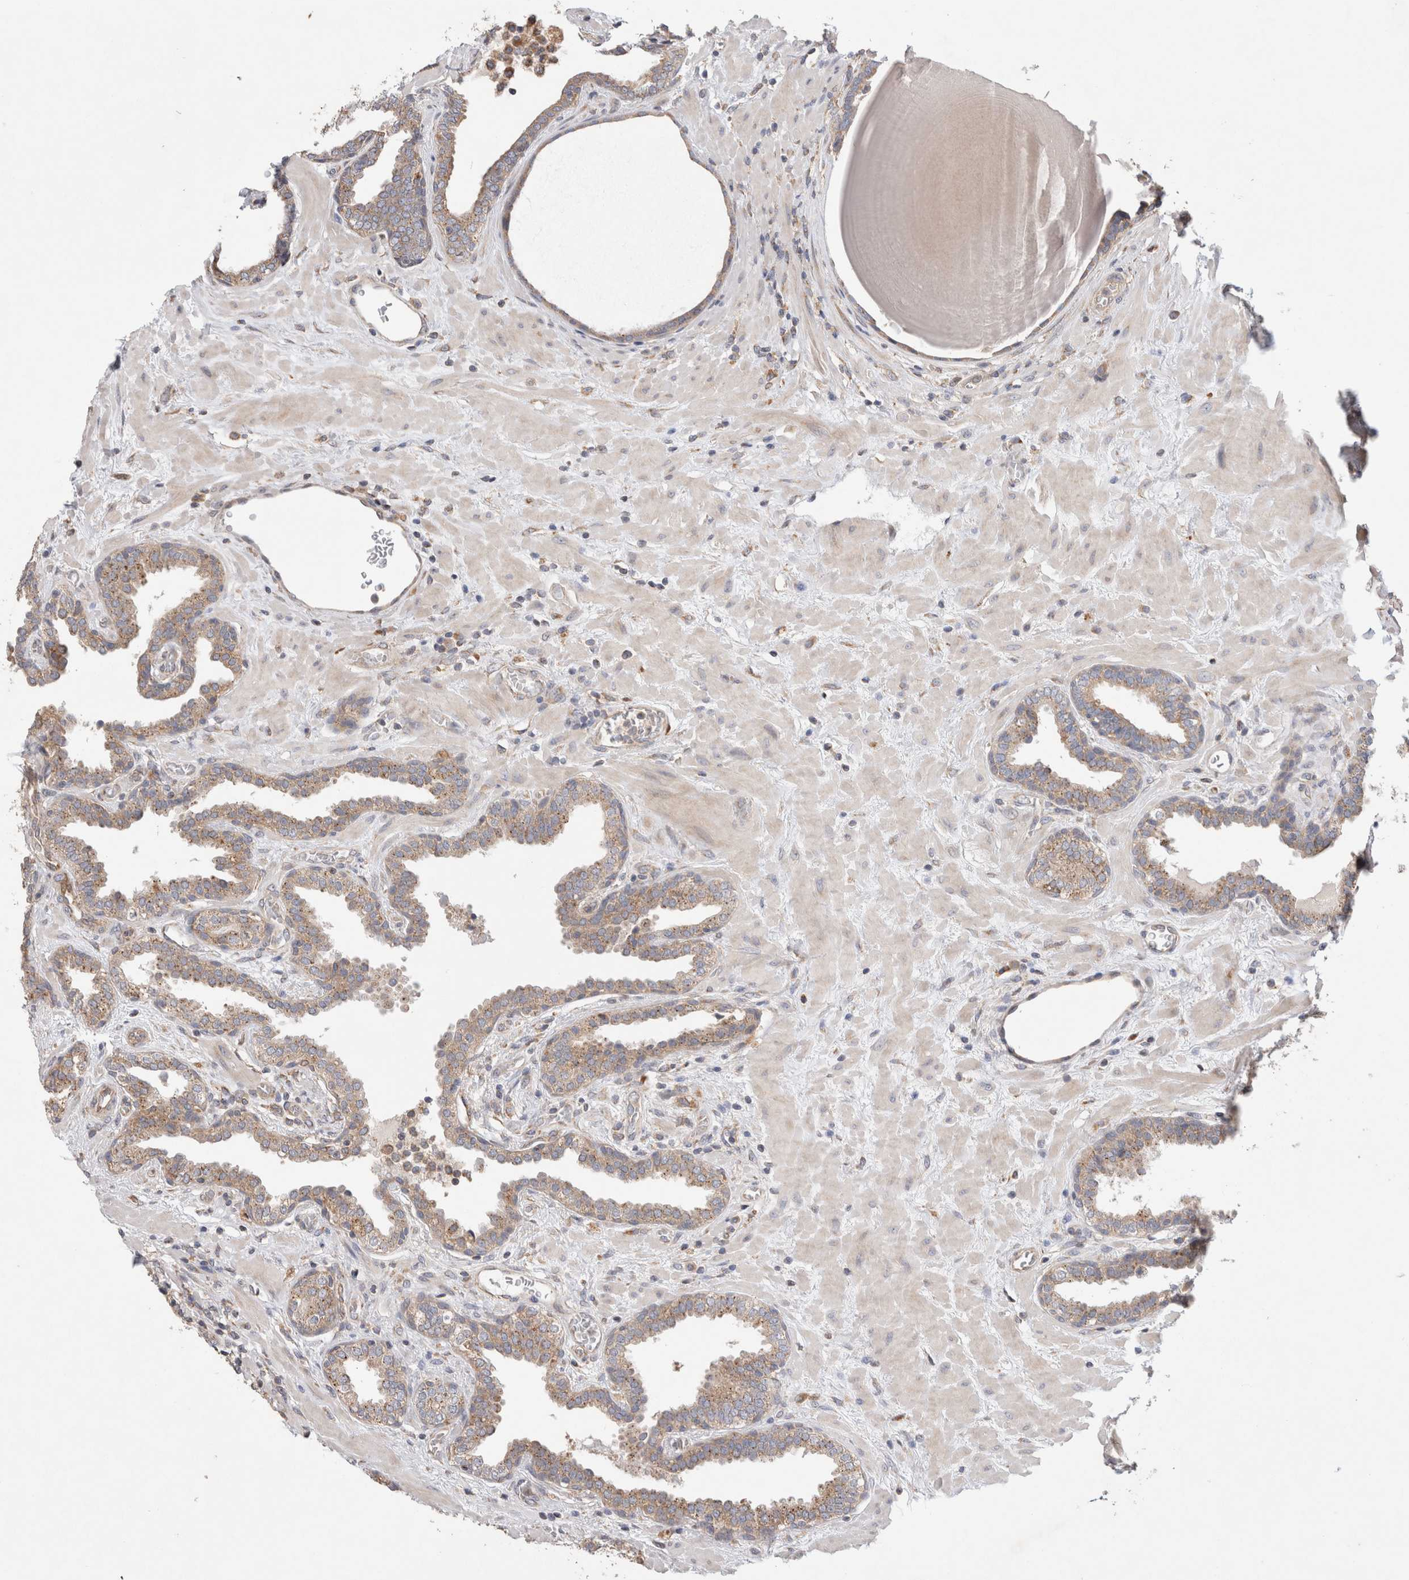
{"staining": {"intensity": "moderate", "quantity": ">75%", "location": "cytoplasmic/membranous"}, "tissue": "prostate", "cell_type": "Glandular cells", "image_type": "normal", "snomed": [{"axis": "morphology", "description": "Normal tissue, NOS"}, {"axis": "topography", "description": "Prostate"}], "caption": "An IHC histopathology image of unremarkable tissue is shown. Protein staining in brown highlights moderate cytoplasmic/membranous positivity in prostate within glandular cells. (DAB IHC with brightfield microscopy, high magnification).", "gene": "TBC1D16", "patient": {"sex": "male", "age": 51}}